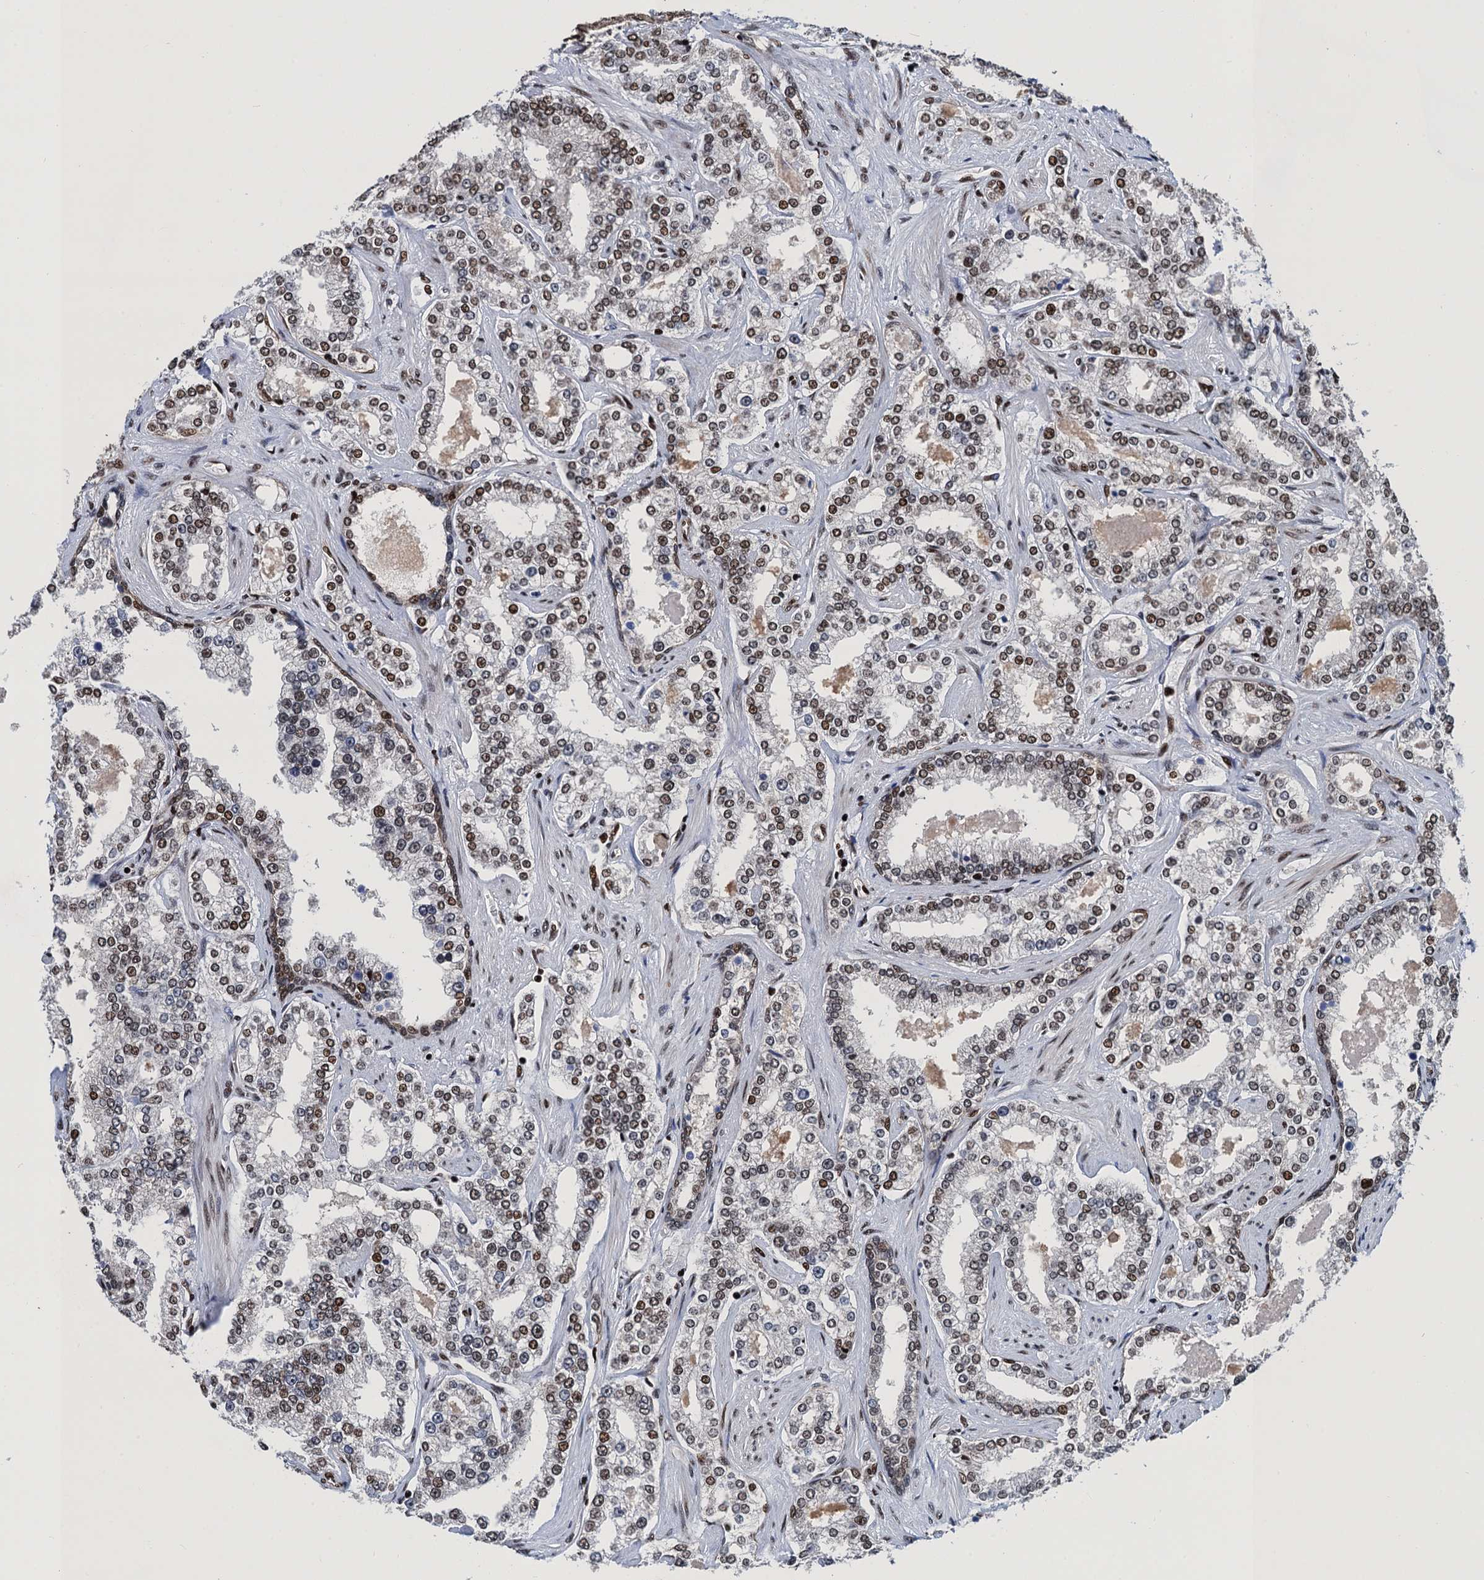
{"staining": {"intensity": "moderate", "quantity": "25%-75%", "location": "nuclear"}, "tissue": "prostate cancer", "cell_type": "Tumor cells", "image_type": "cancer", "snomed": [{"axis": "morphology", "description": "Normal tissue, NOS"}, {"axis": "morphology", "description": "Adenocarcinoma, High grade"}, {"axis": "topography", "description": "Prostate"}], "caption": "Human adenocarcinoma (high-grade) (prostate) stained with a brown dye reveals moderate nuclear positive staining in about 25%-75% of tumor cells.", "gene": "PPP4R1", "patient": {"sex": "male", "age": 83}}